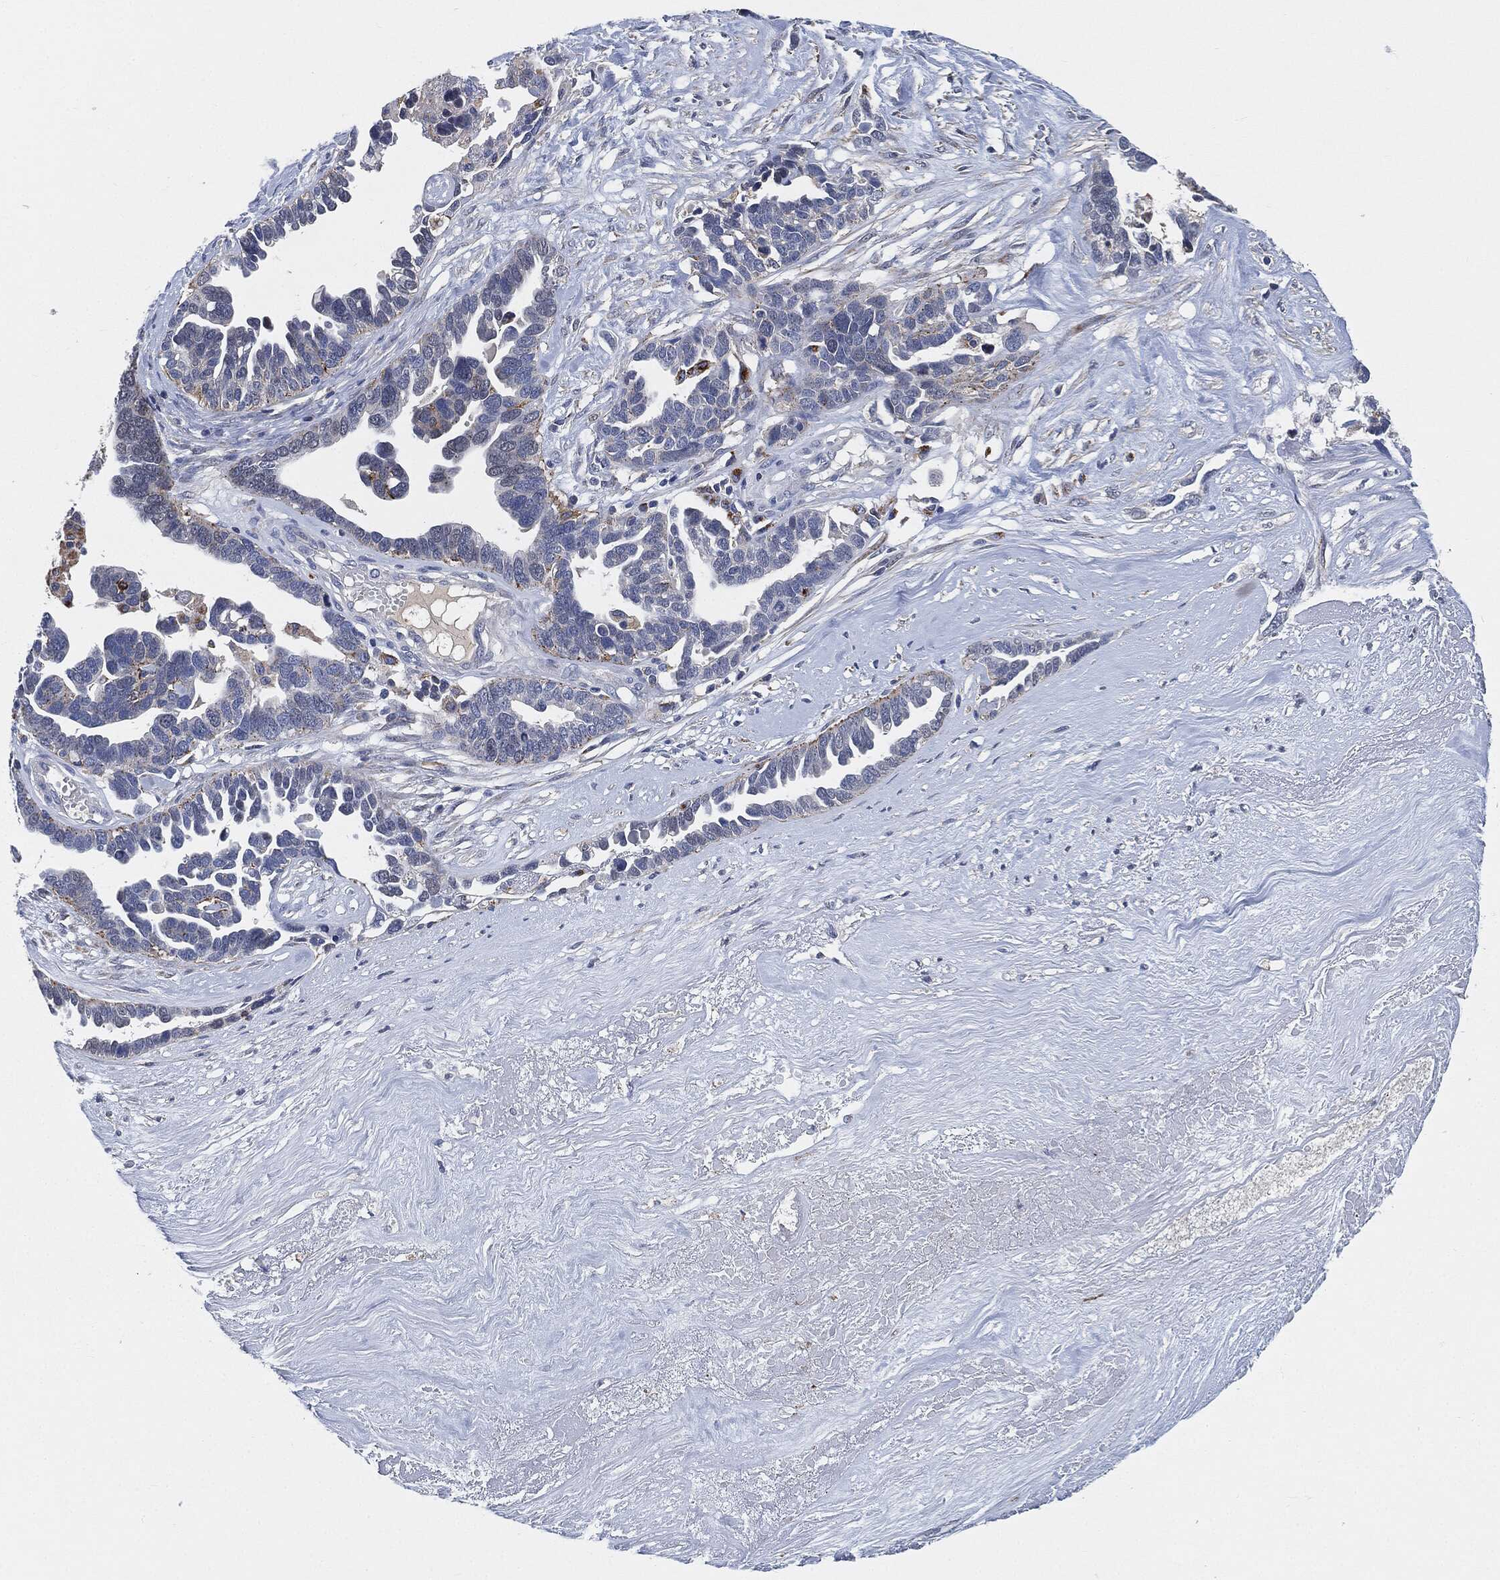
{"staining": {"intensity": "moderate", "quantity": "<25%", "location": "cytoplasmic/membranous"}, "tissue": "ovarian cancer", "cell_type": "Tumor cells", "image_type": "cancer", "snomed": [{"axis": "morphology", "description": "Cystadenocarcinoma, serous, NOS"}, {"axis": "topography", "description": "Ovary"}], "caption": "Protein expression analysis of ovarian cancer displays moderate cytoplasmic/membranous positivity in about <25% of tumor cells. Nuclei are stained in blue.", "gene": "VSIG4", "patient": {"sex": "female", "age": 54}}